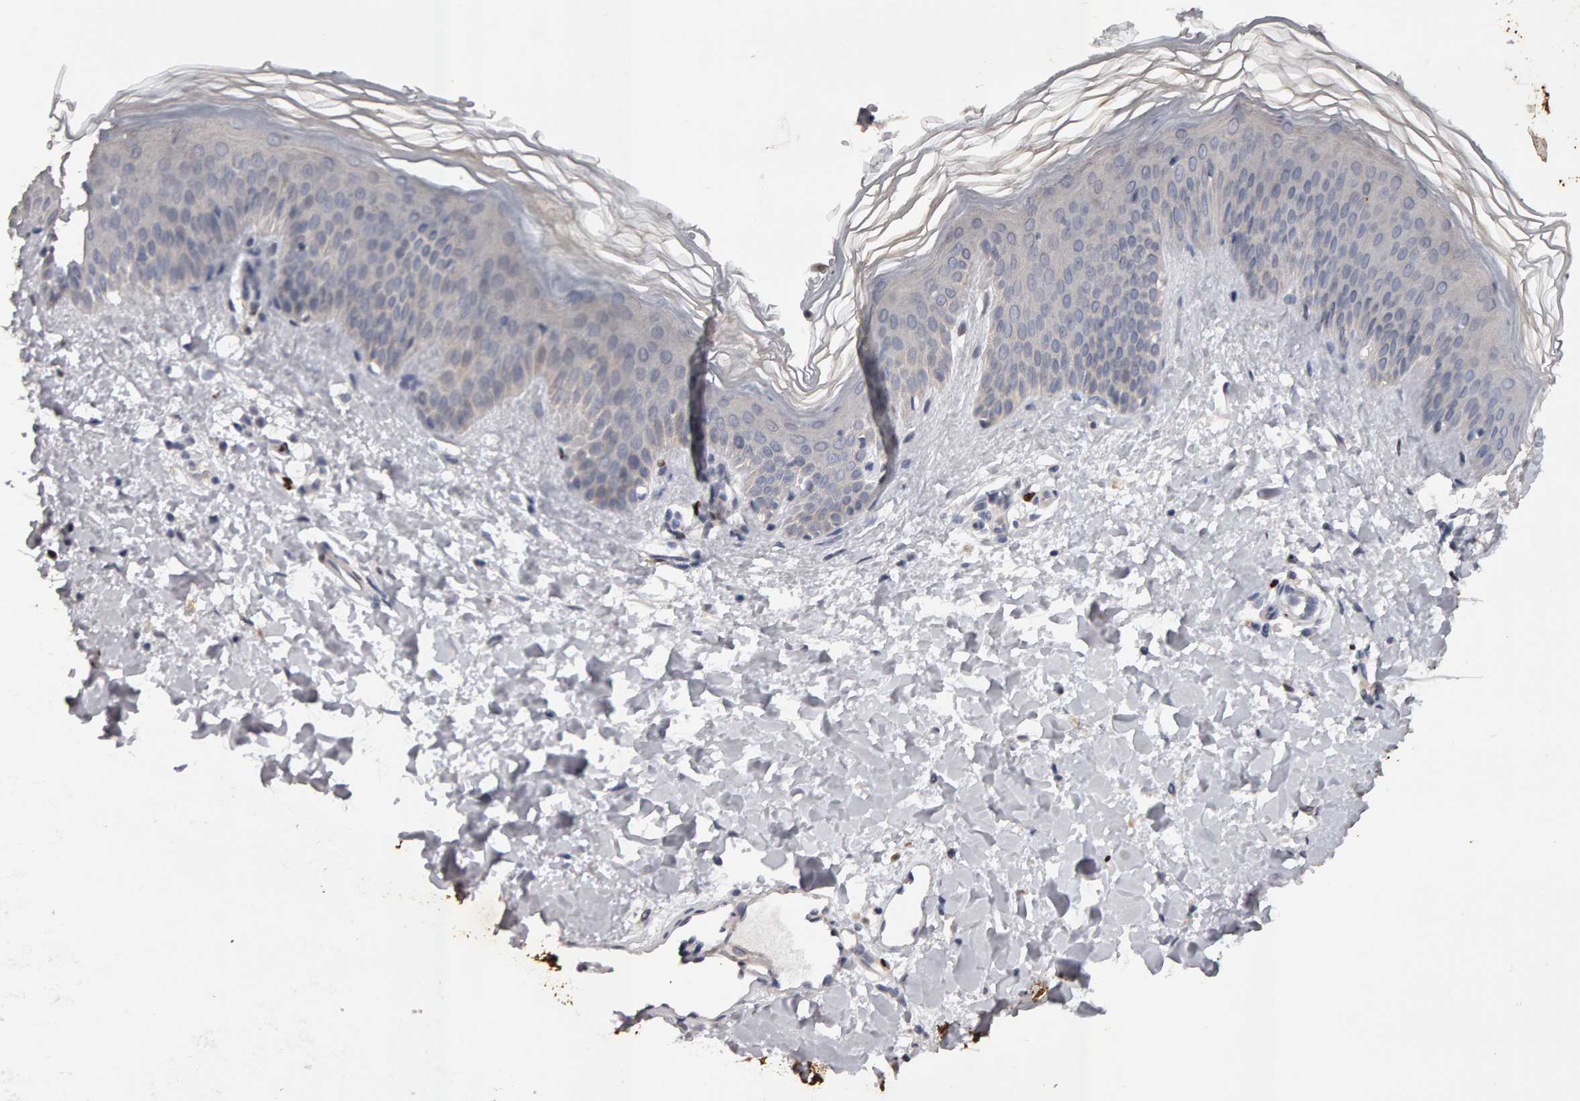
{"staining": {"intensity": "moderate", "quantity": ">75%", "location": "cytoplasmic/membranous,nuclear"}, "tissue": "skin", "cell_type": "Fibroblasts", "image_type": "normal", "snomed": [{"axis": "morphology", "description": "Normal tissue, NOS"}, {"axis": "morphology", "description": "Malignant melanoma, Metastatic site"}, {"axis": "topography", "description": "Skin"}], "caption": "Skin stained with immunohistochemistry (IHC) exhibits moderate cytoplasmic/membranous,nuclear staining in about >75% of fibroblasts.", "gene": "IPO8", "patient": {"sex": "male", "age": 41}}